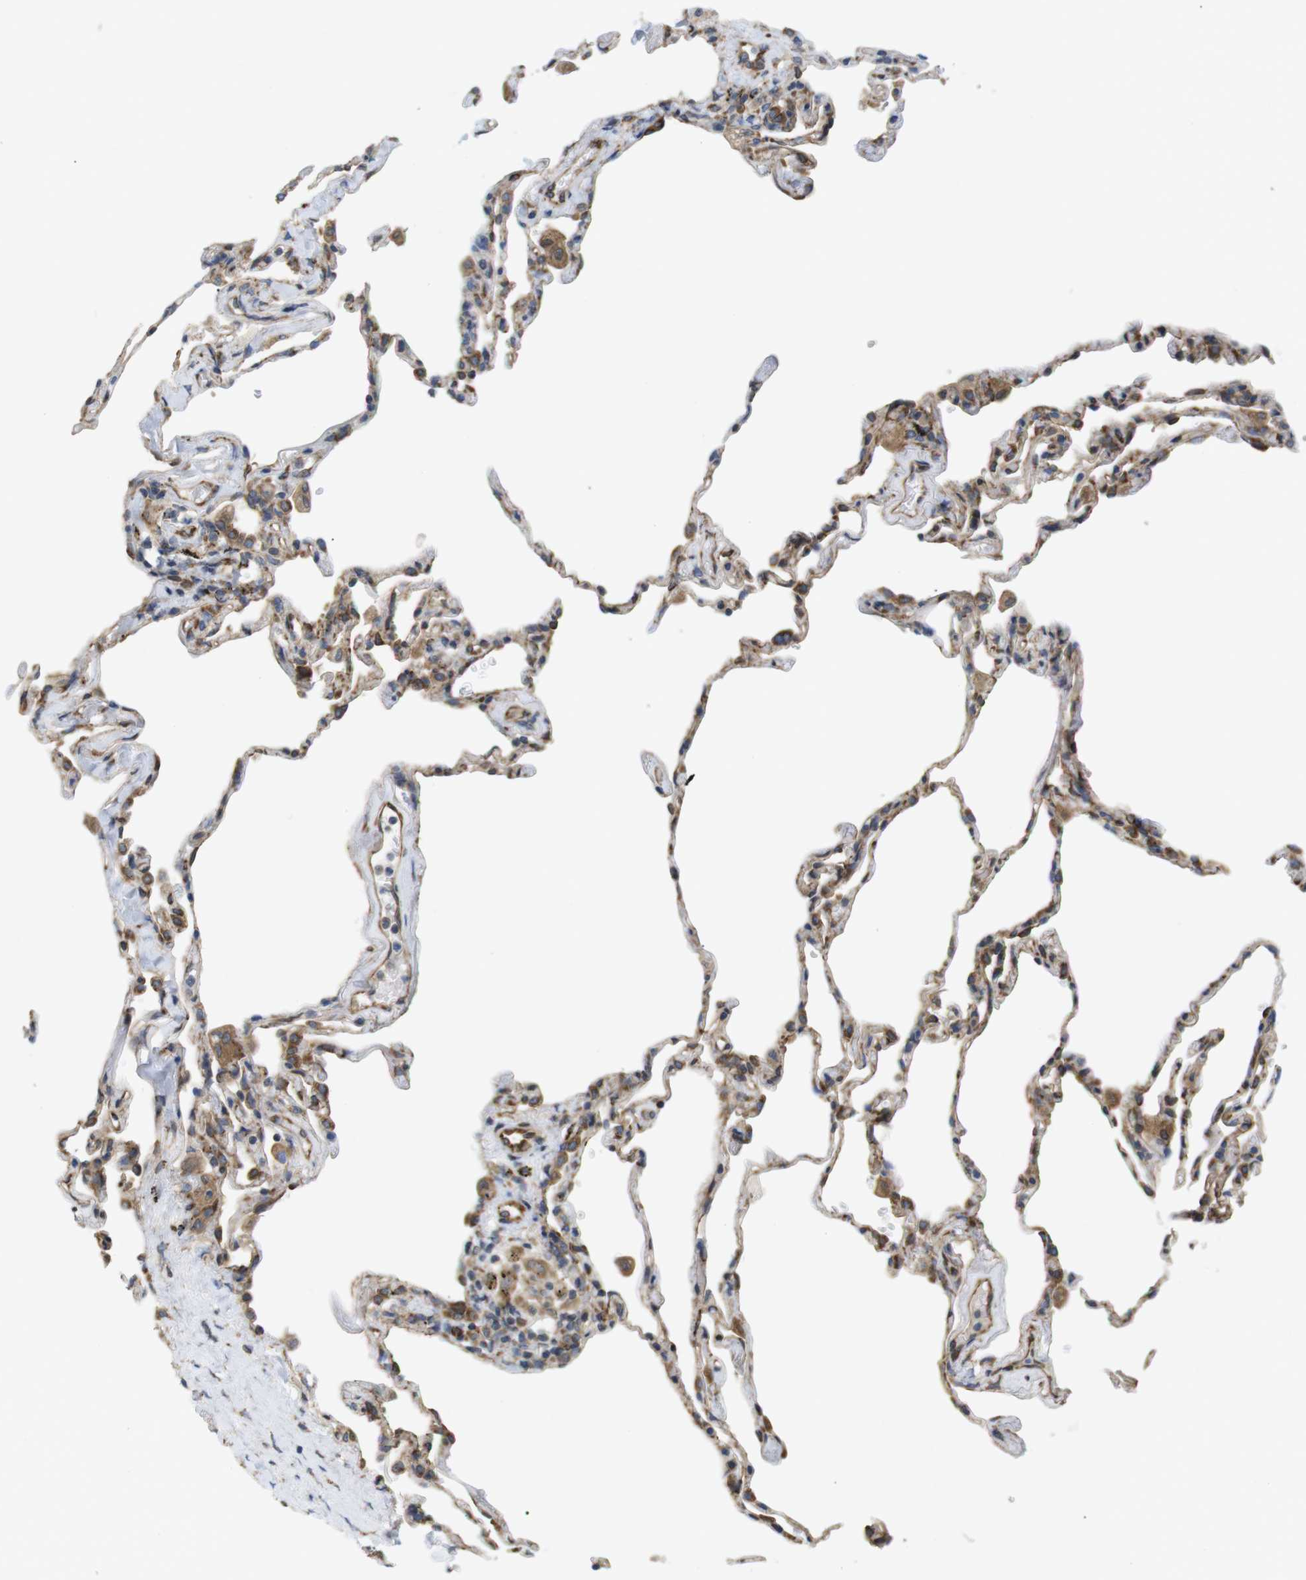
{"staining": {"intensity": "moderate", "quantity": "25%-75%", "location": "cytoplasmic/membranous"}, "tissue": "lung", "cell_type": "Alveolar cells", "image_type": "normal", "snomed": [{"axis": "morphology", "description": "Normal tissue, NOS"}, {"axis": "topography", "description": "Lung"}], "caption": "Immunohistochemical staining of normal lung reveals moderate cytoplasmic/membranous protein positivity in about 25%-75% of alveolar cells. Nuclei are stained in blue.", "gene": "PCNX2", "patient": {"sex": "male", "age": 59}}